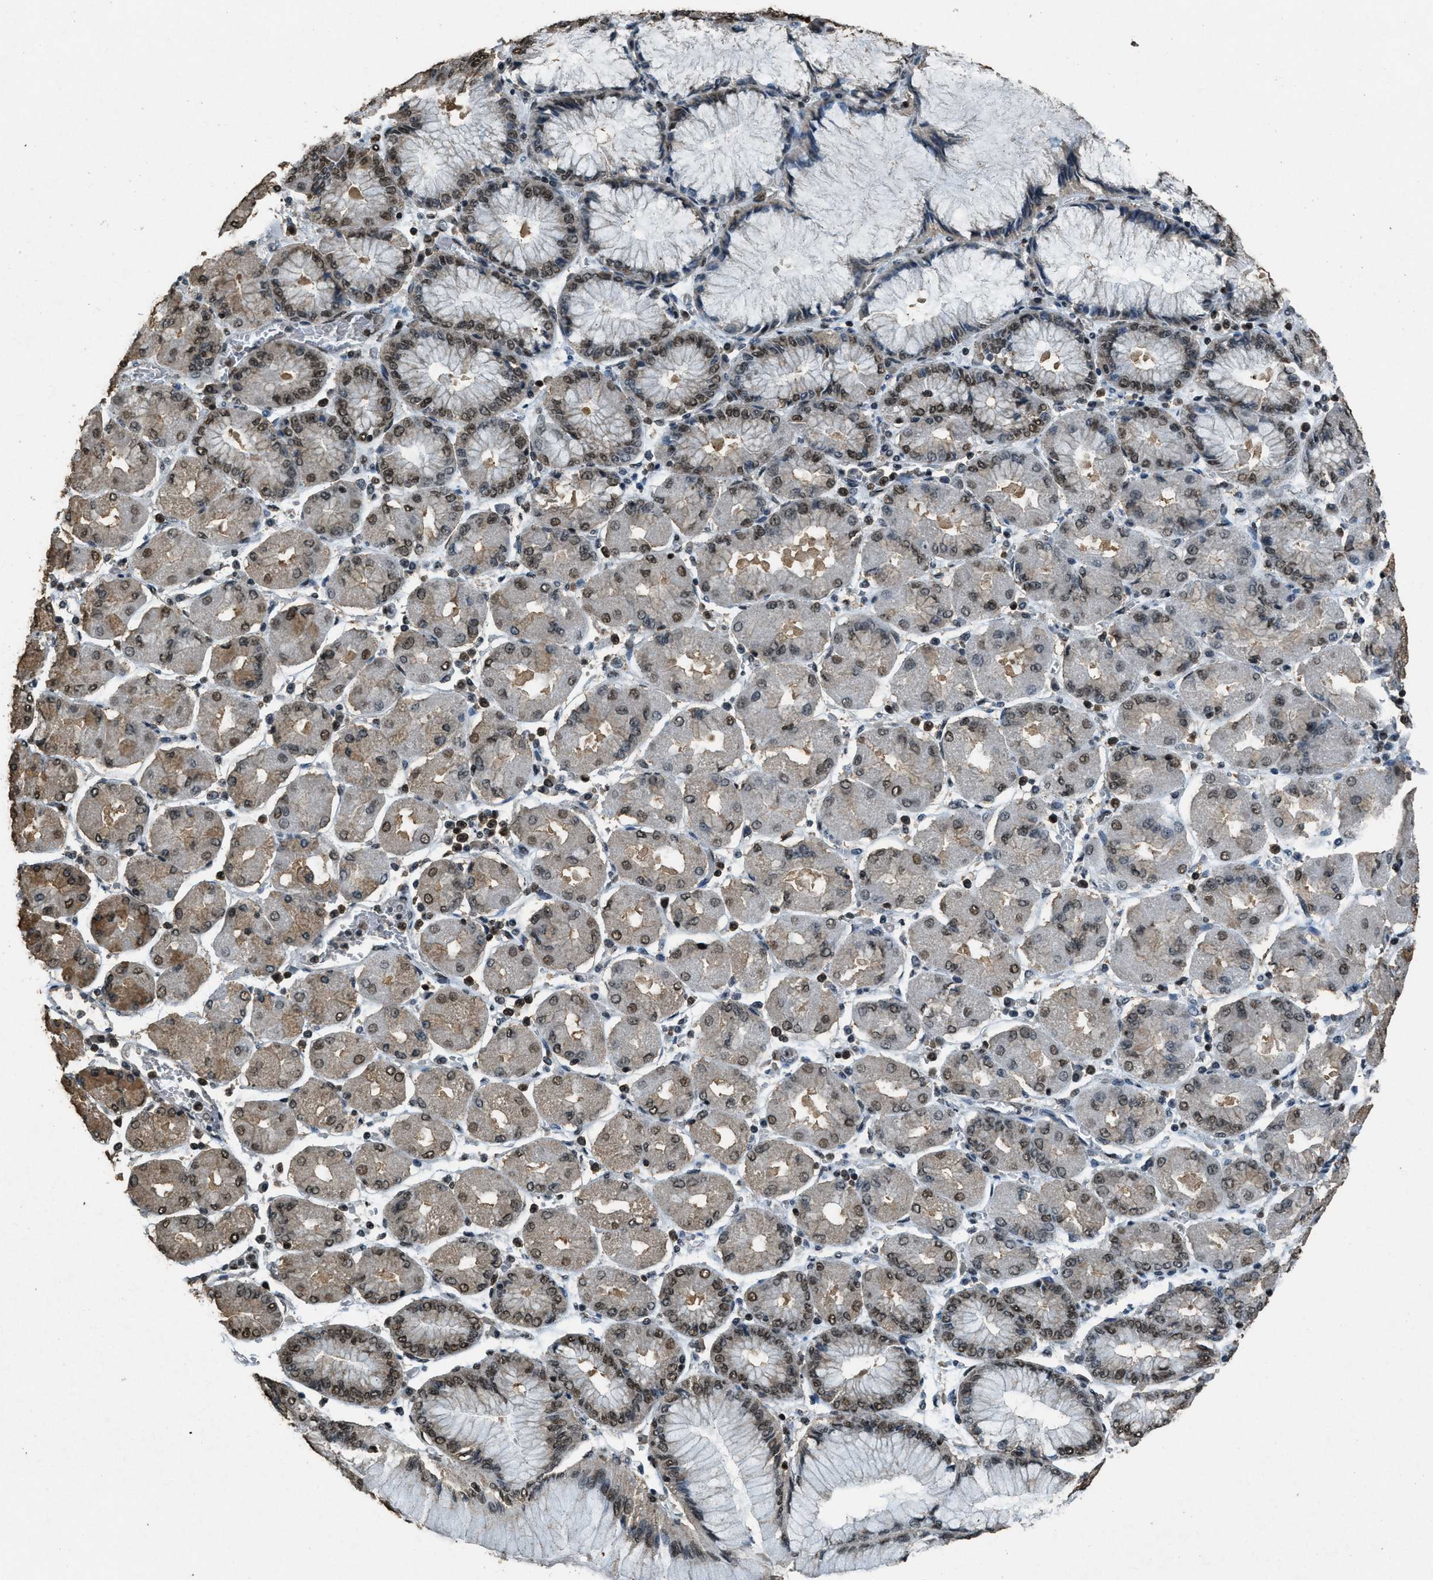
{"staining": {"intensity": "moderate", "quantity": ">75%", "location": "cytoplasmic/membranous,nuclear"}, "tissue": "stomach cancer", "cell_type": "Tumor cells", "image_type": "cancer", "snomed": [{"axis": "morphology", "description": "Normal tissue, NOS"}, {"axis": "morphology", "description": "Adenocarcinoma, NOS"}, {"axis": "topography", "description": "Stomach, upper"}, {"axis": "topography", "description": "Stomach"}], "caption": "Immunohistochemical staining of human stomach cancer (adenocarcinoma) demonstrates medium levels of moderate cytoplasmic/membranous and nuclear protein staining in about >75% of tumor cells.", "gene": "MYB", "patient": {"sex": "male", "age": 59}}